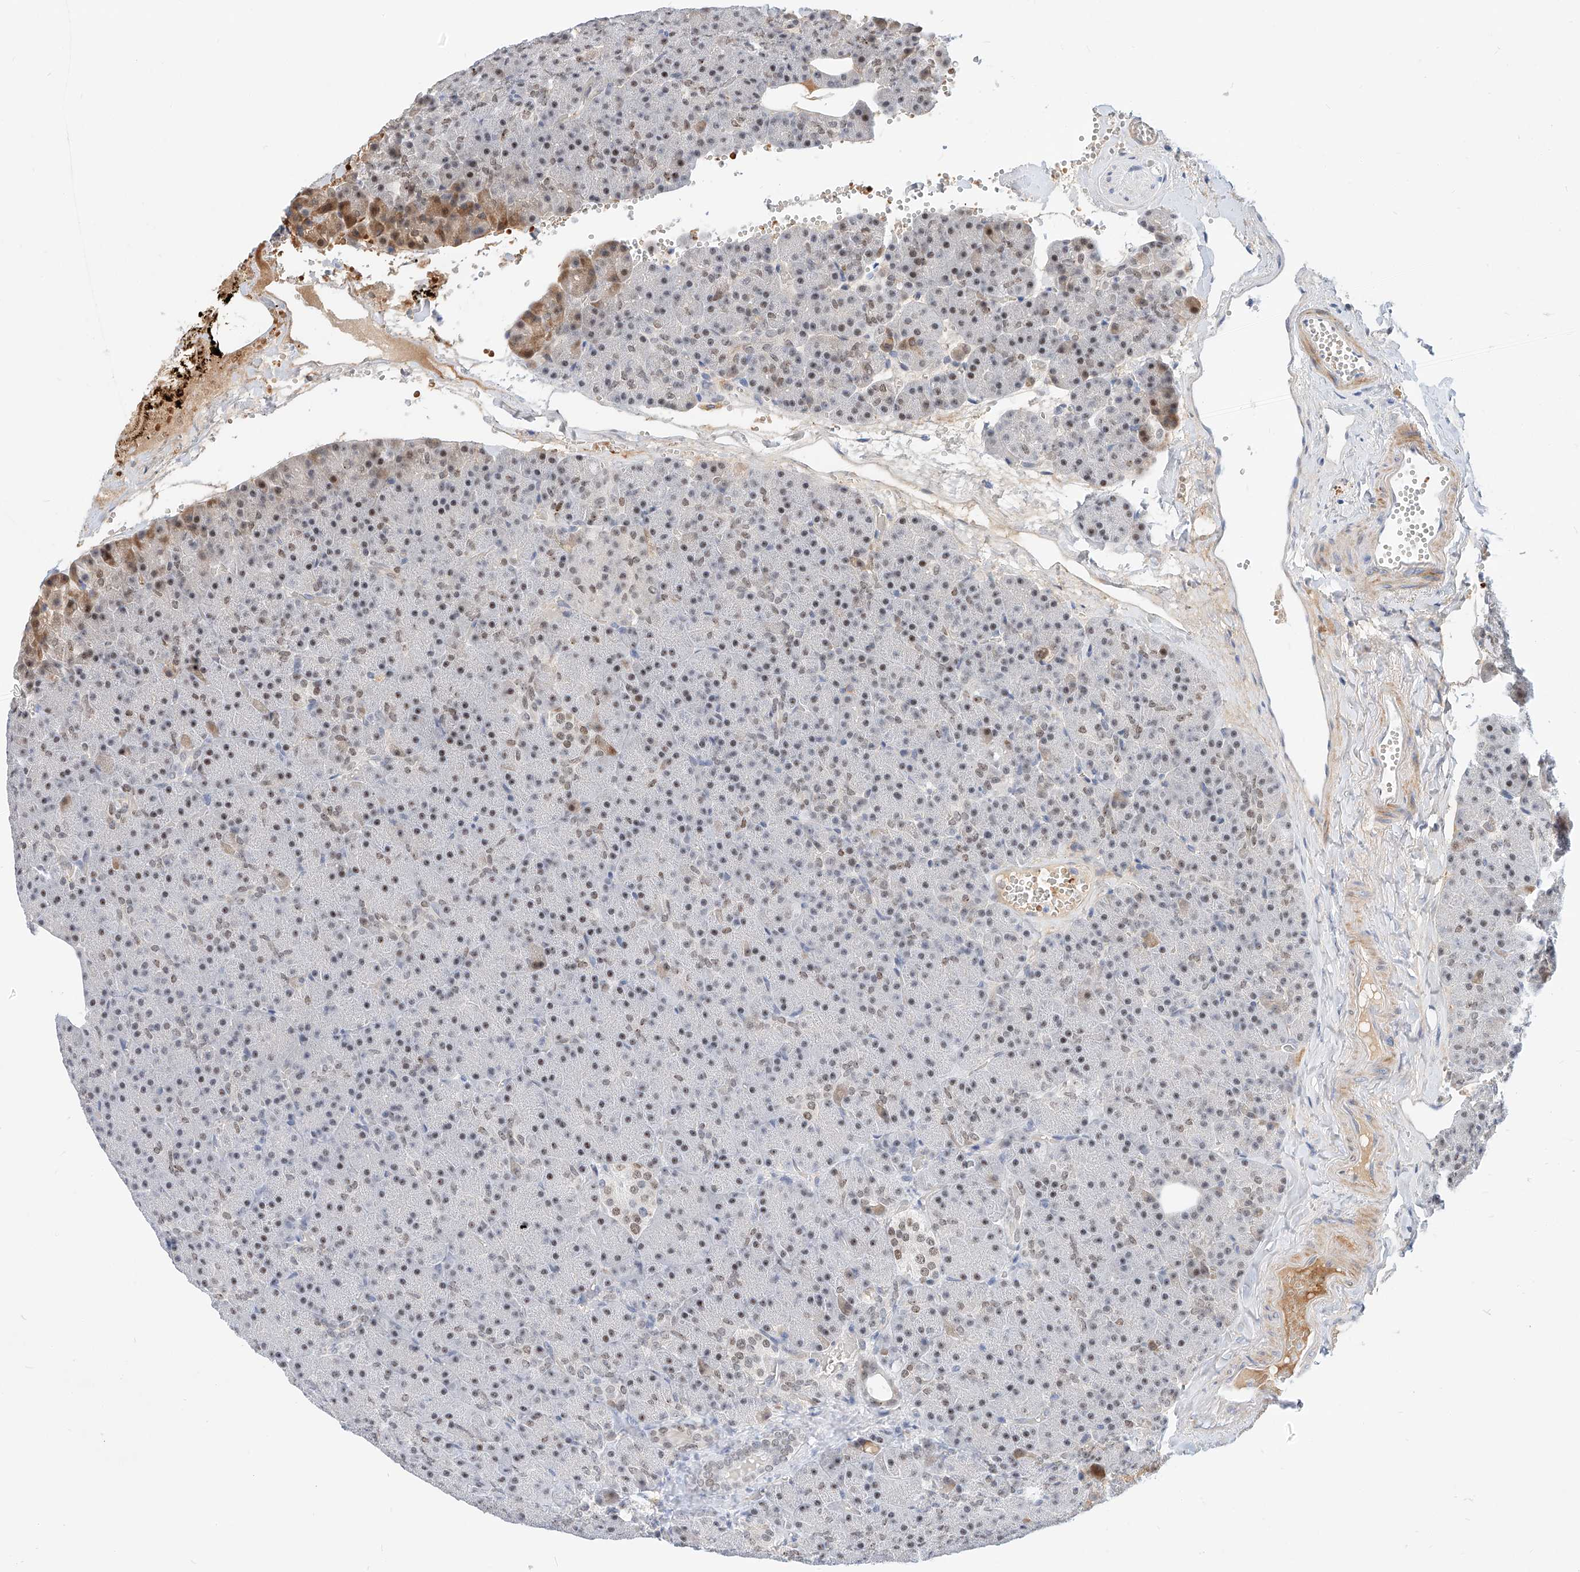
{"staining": {"intensity": "moderate", "quantity": "25%-75%", "location": "nuclear"}, "tissue": "pancreas", "cell_type": "Exocrine glandular cells", "image_type": "normal", "snomed": [{"axis": "morphology", "description": "Normal tissue, NOS"}, {"axis": "morphology", "description": "Carcinoid, malignant, NOS"}, {"axis": "topography", "description": "Pancreas"}], "caption": "This histopathology image displays immunohistochemistry staining of benign pancreas, with medium moderate nuclear staining in about 25%-75% of exocrine glandular cells.", "gene": "CBX8", "patient": {"sex": "female", "age": 35}}